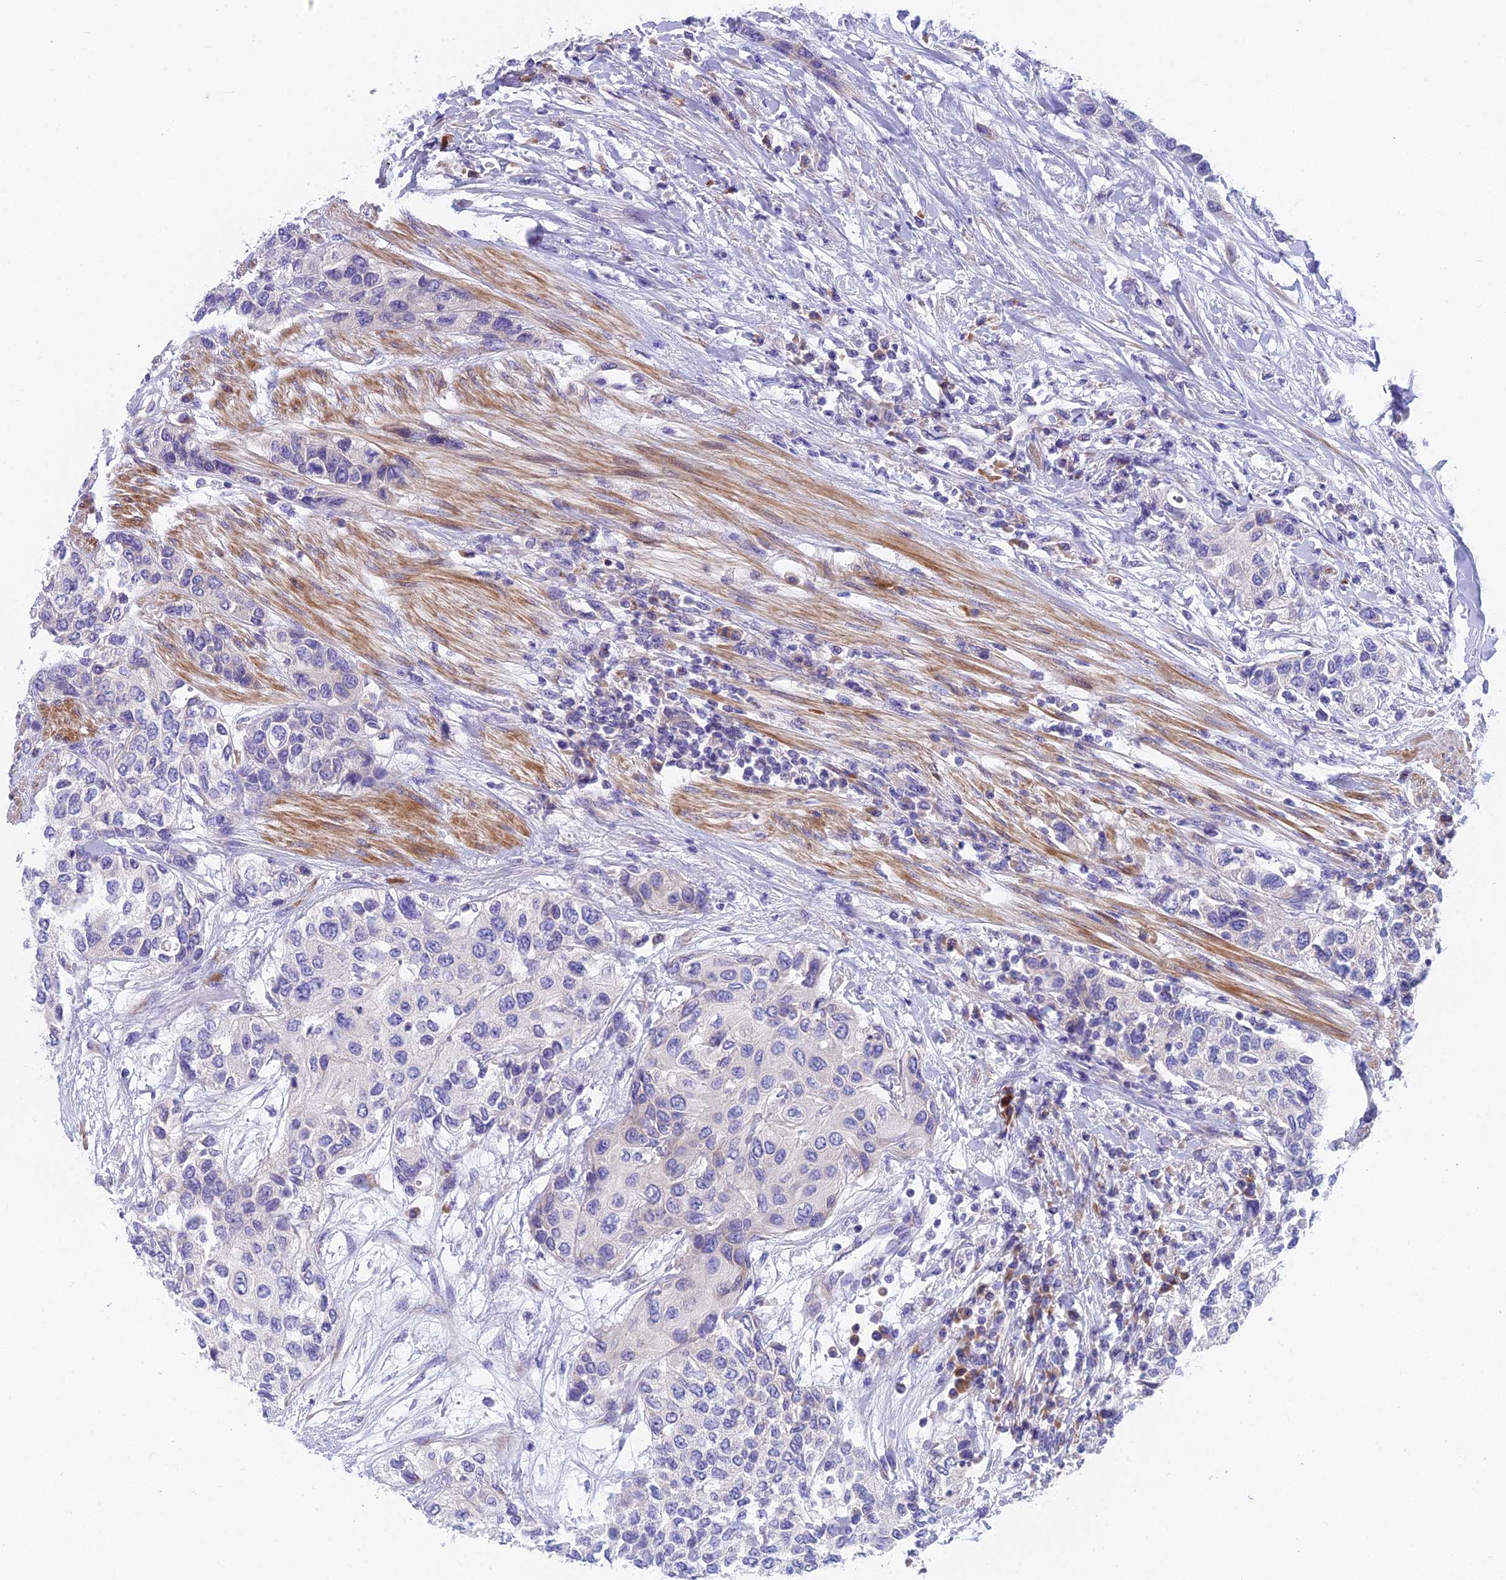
{"staining": {"intensity": "negative", "quantity": "none", "location": "none"}, "tissue": "urothelial cancer", "cell_type": "Tumor cells", "image_type": "cancer", "snomed": [{"axis": "morphology", "description": "Urothelial carcinoma, High grade"}, {"axis": "topography", "description": "Urinary bladder"}], "caption": "Immunohistochemistry image of neoplastic tissue: urothelial cancer stained with DAB (3,3'-diaminobenzidine) demonstrates no significant protein positivity in tumor cells.", "gene": "MVB12A", "patient": {"sex": "female", "age": 56}}